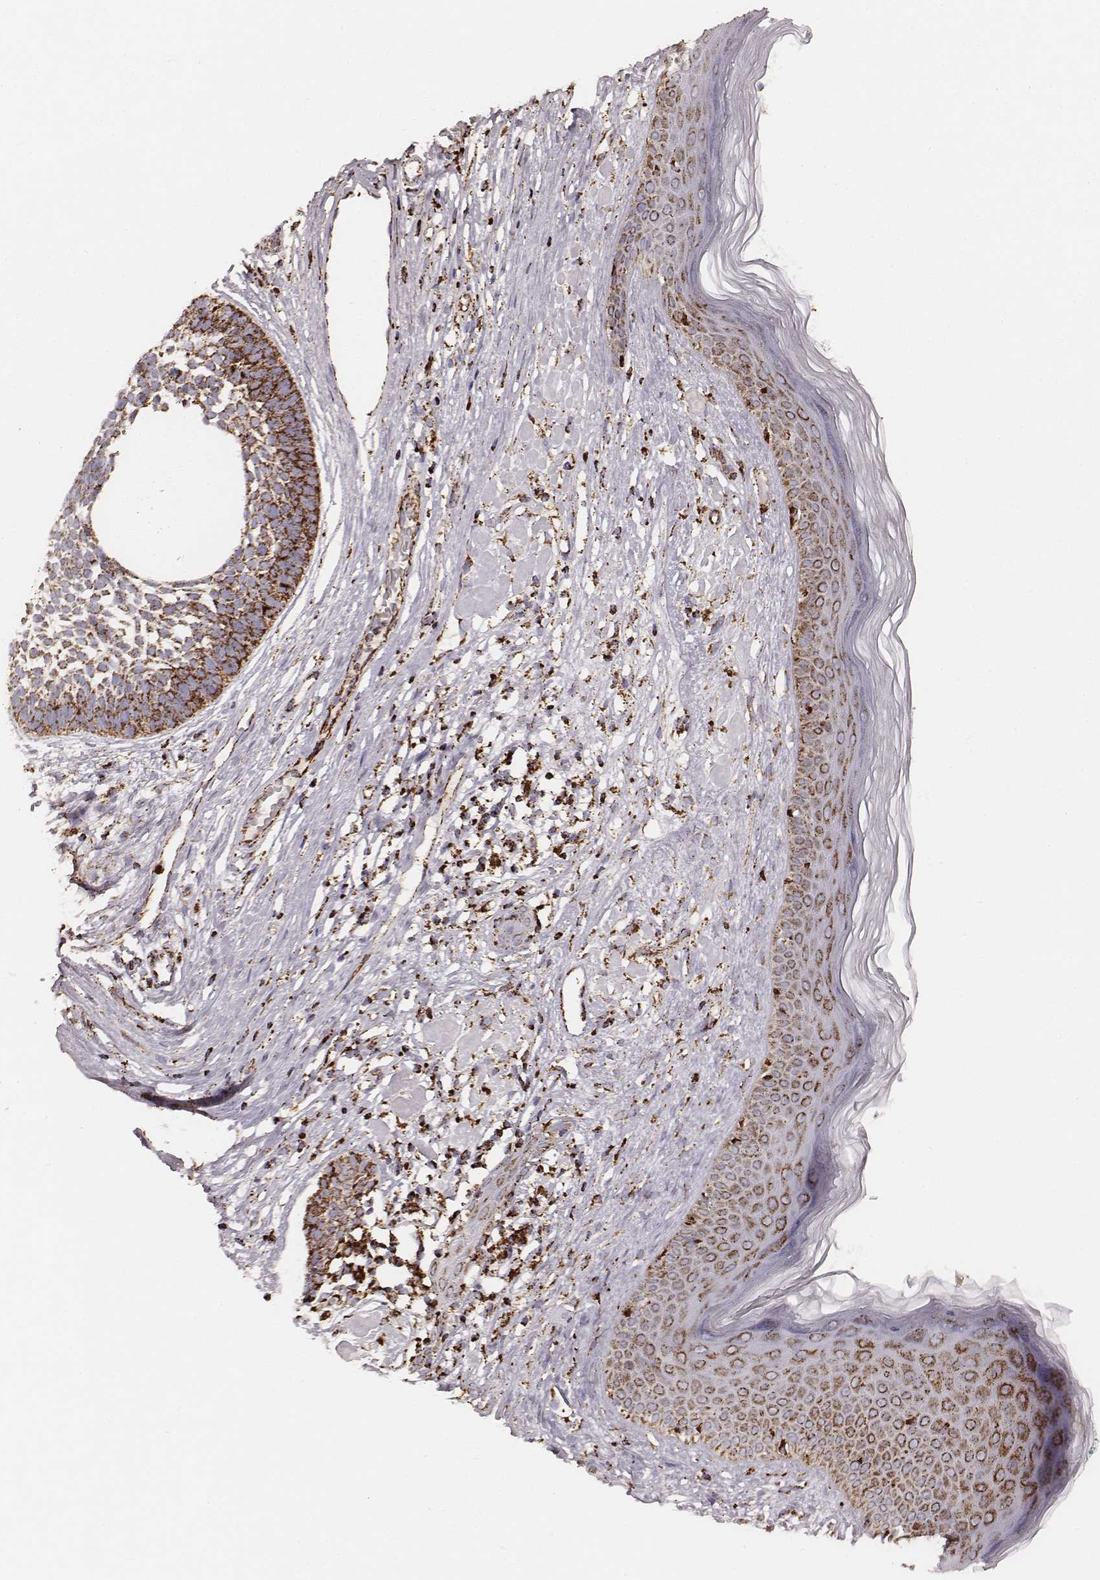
{"staining": {"intensity": "strong", "quantity": ">75%", "location": "cytoplasmic/membranous"}, "tissue": "skin cancer", "cell_type": "Tumor cells", "image_type": "cancer", "snomed": [{"axis": "morphology", "description": "Basal cell carcinoma"}, {"axis": "topography", "description": "Skin"}], "caption": "Tumor cells reveal high levels of strong cytoplasmic/membranous positivity in about >75% of cells in skin basal cell carcinoma.", "gene": "CS", "patient": {"sex": "male", "age": 85}}